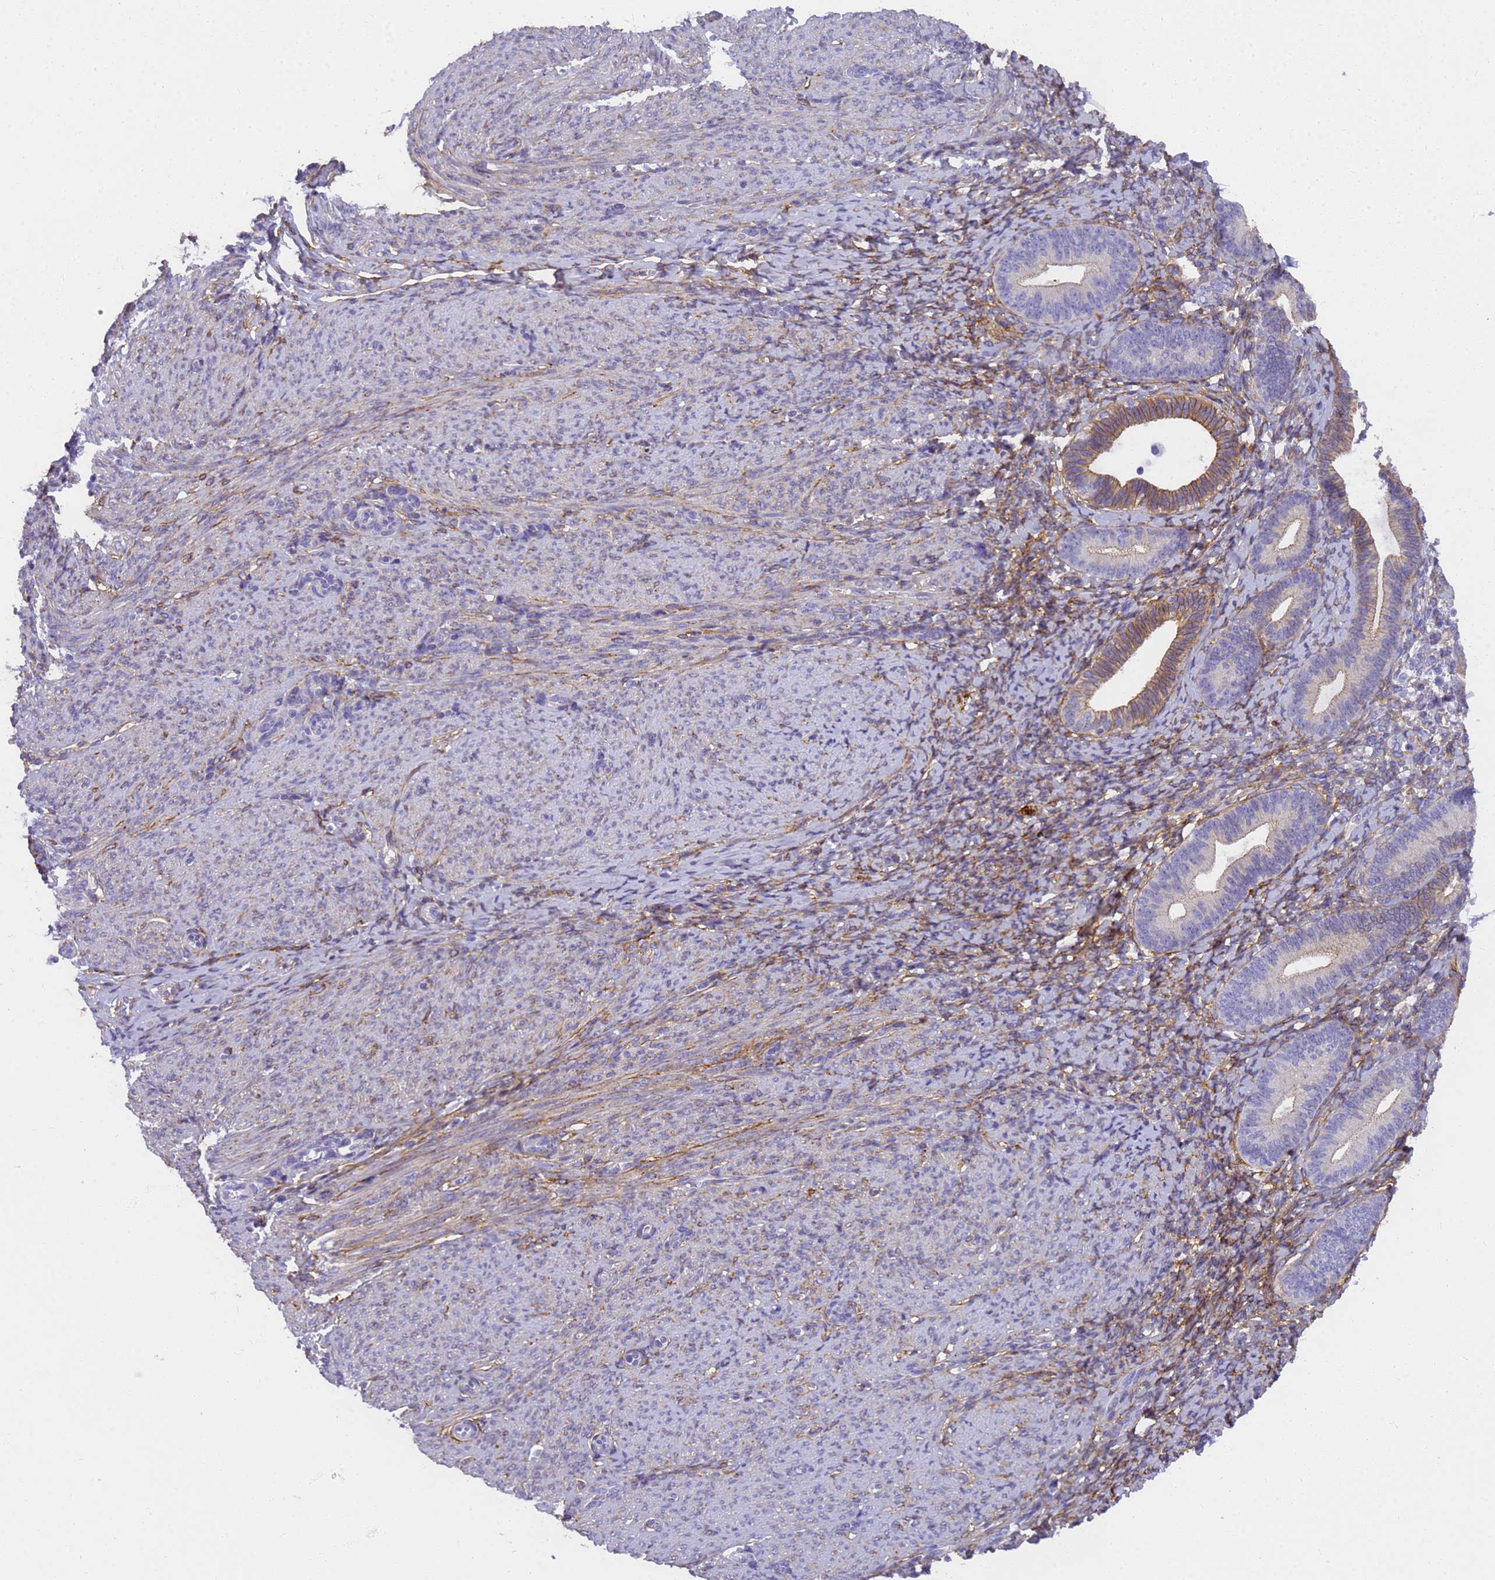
{"staining": {"intensity": "moderate", "quantity": "<25%", "location": "cytoplasmic/membranous"}, "tissue": "endometrium", "cell_type": "Cells in endometrial stroma", "image_type": "normal", "snomed": [{"axis": "morphology", "description": "Normal tissue, NOS"}, {"axis": "topography", "description": "Endometrium"}], "caption": "Cells in endometrial stroma reveal low levels of moderate cytoplasmic/membranous staining in about <25% of cells in normal human endometrium. The protein of interest is stained brown, and the nuclei are stained in blue (DAB (3,3'-diaminobenzidine) IHC with brightfield microscopy, high magnification).", "gene": "MVB12A", "patient": {"sex": "female", "age": 65}}